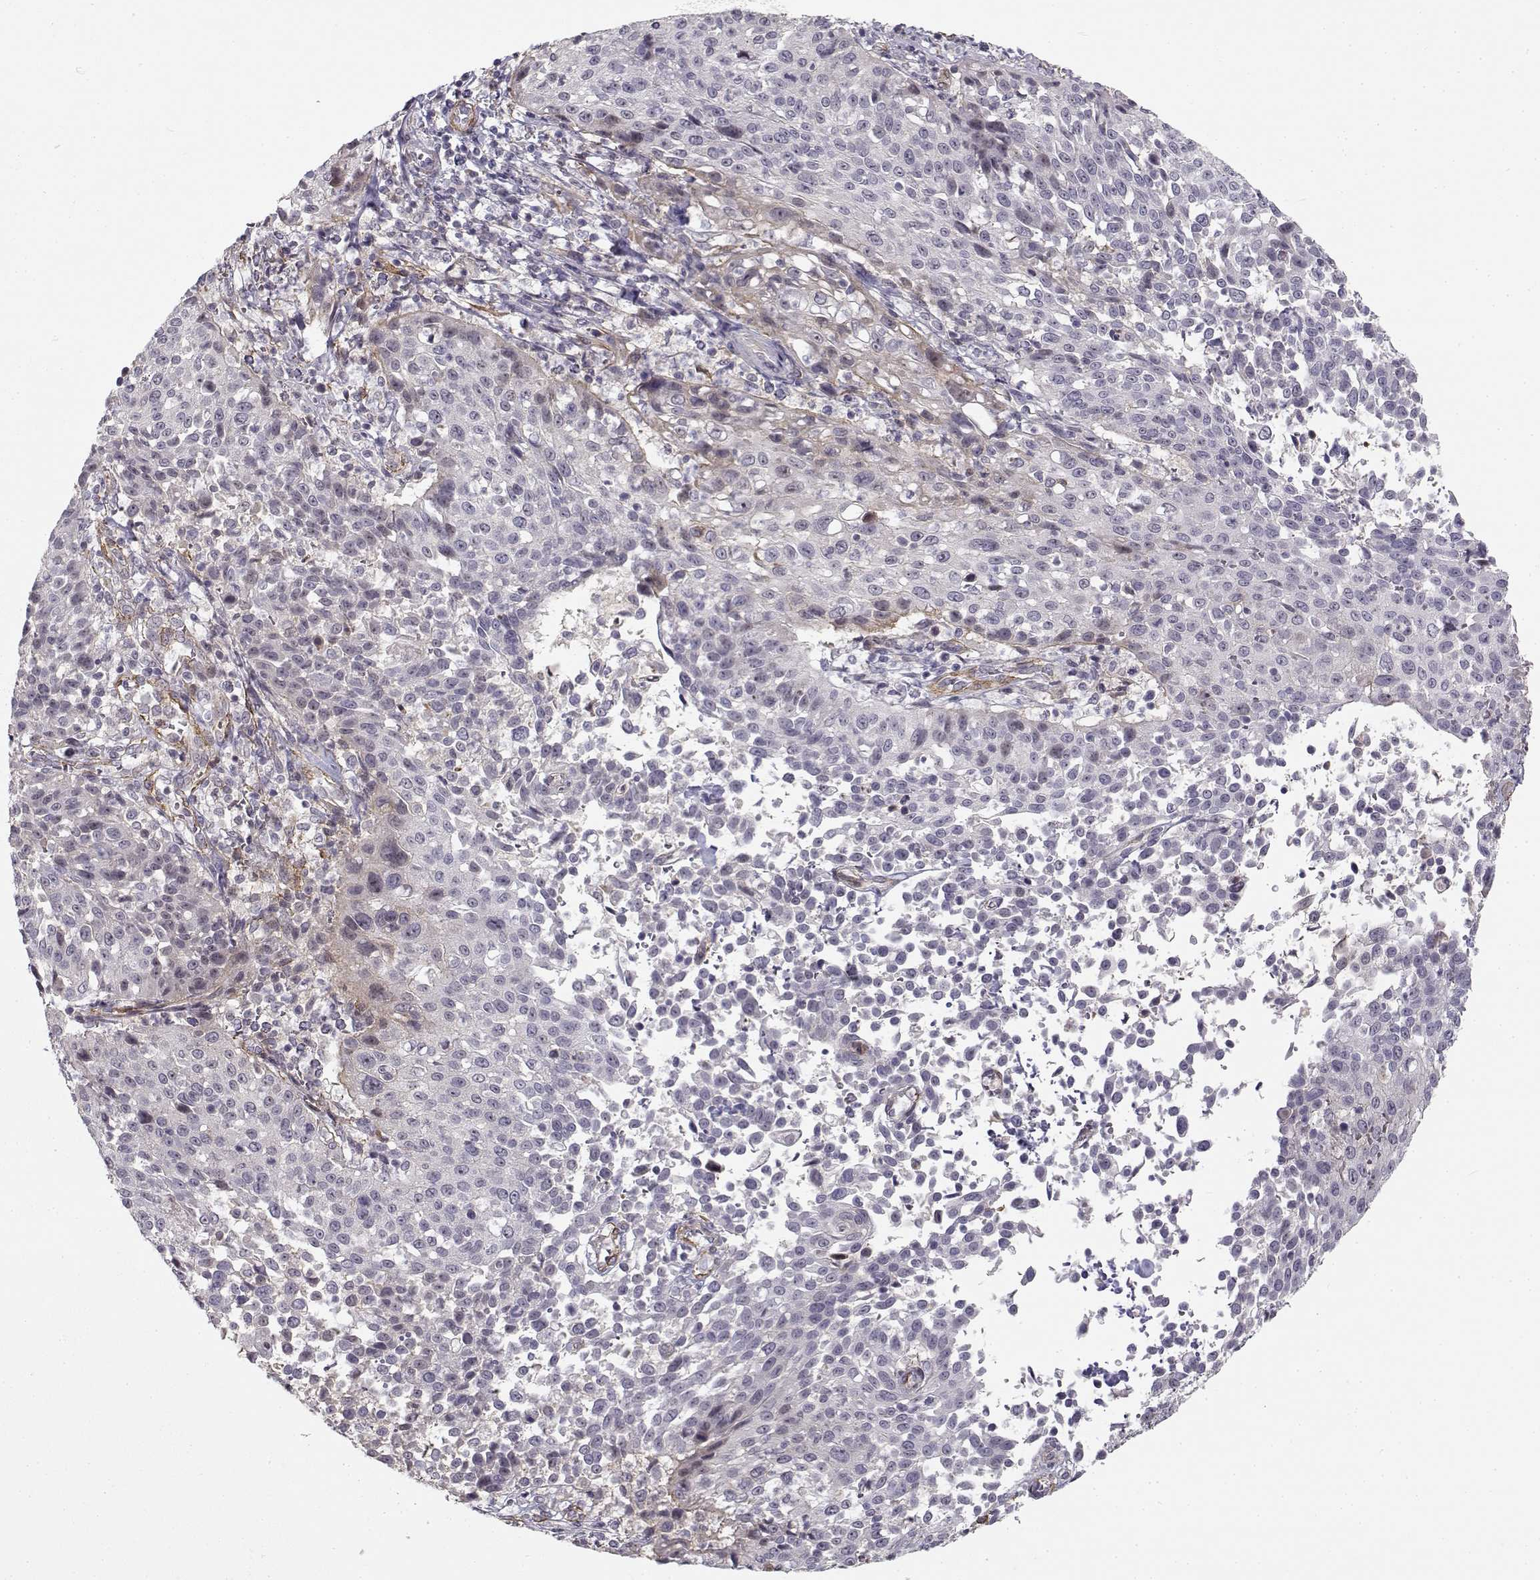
{"staining": {"intensity": "negative", "quantity": "none", "location": "none"}, "tissue": "cervical cancer", "cell_type": "Tumor cells", "image_type": "cancer", "snomed": [{"axis": "morphology", "description": "Squamous cell carcinoma, NOS"}, {"axis": "topography", "description": "Cervix"}], "caption": "The photomicrograph reveals no staining of tumor cells in squamous cell carcinoma (cervical). (DAB IHC, high magnification).", "gene": "RGS9BP", "patient": {"sex": "female", "age": 26}}